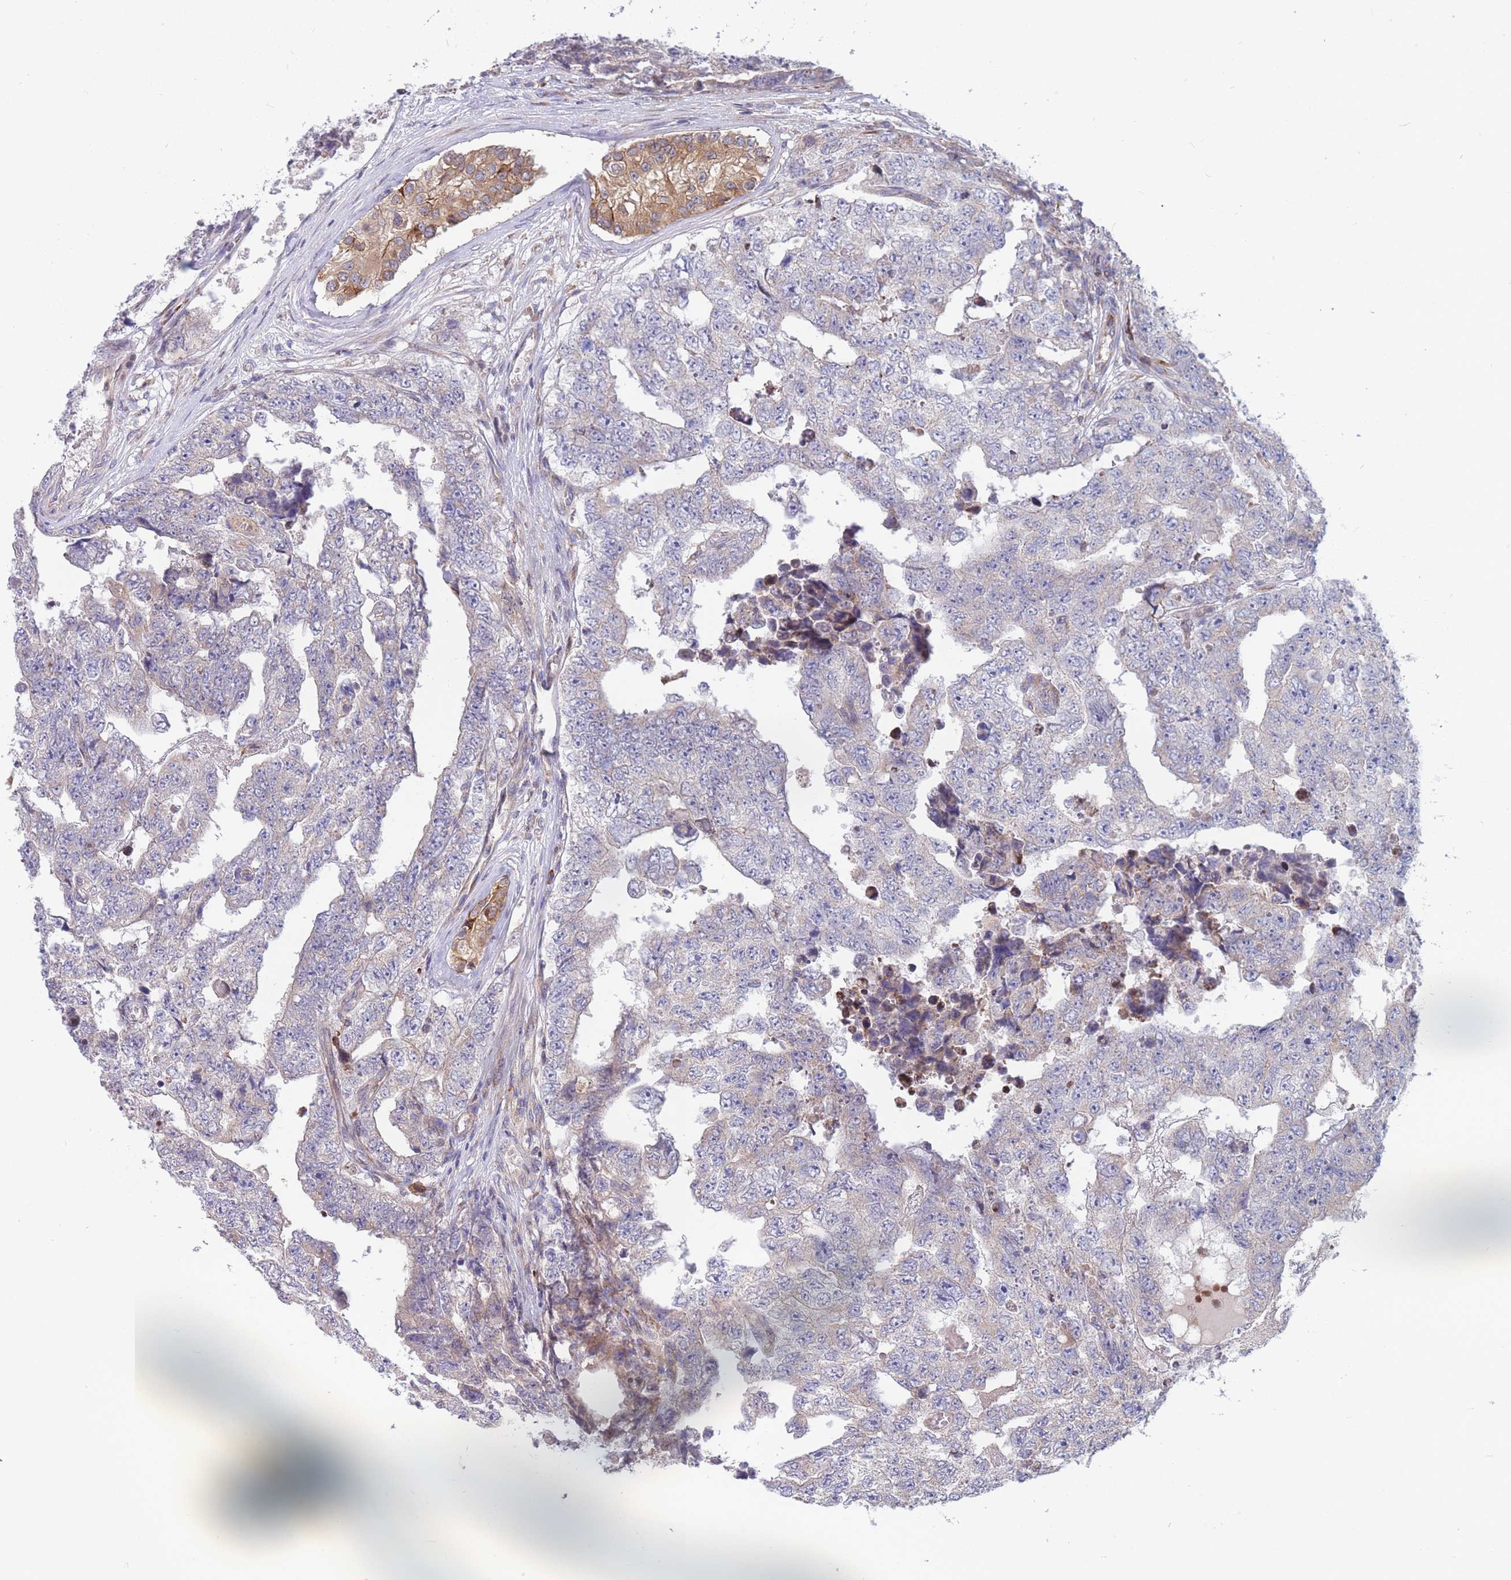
{"staining": {"intensity": "negative", "quantity": "none", "location": "none"}, "tissue": "testis cancer", "cell_type": "Tumor cells", "image_type": "cancer", "snomed": [{"axis": "morphology", "description": "Carcinoma, Embryonal, NOS"}, {"axis": "topography", "description": "Testis"}], "caption": "Protein analysis of testis embryonal carcinoma shows no significant staining in tumor cells.", "gene": "TMEM131L", "patient": {"sex": "male", "age": 25}}